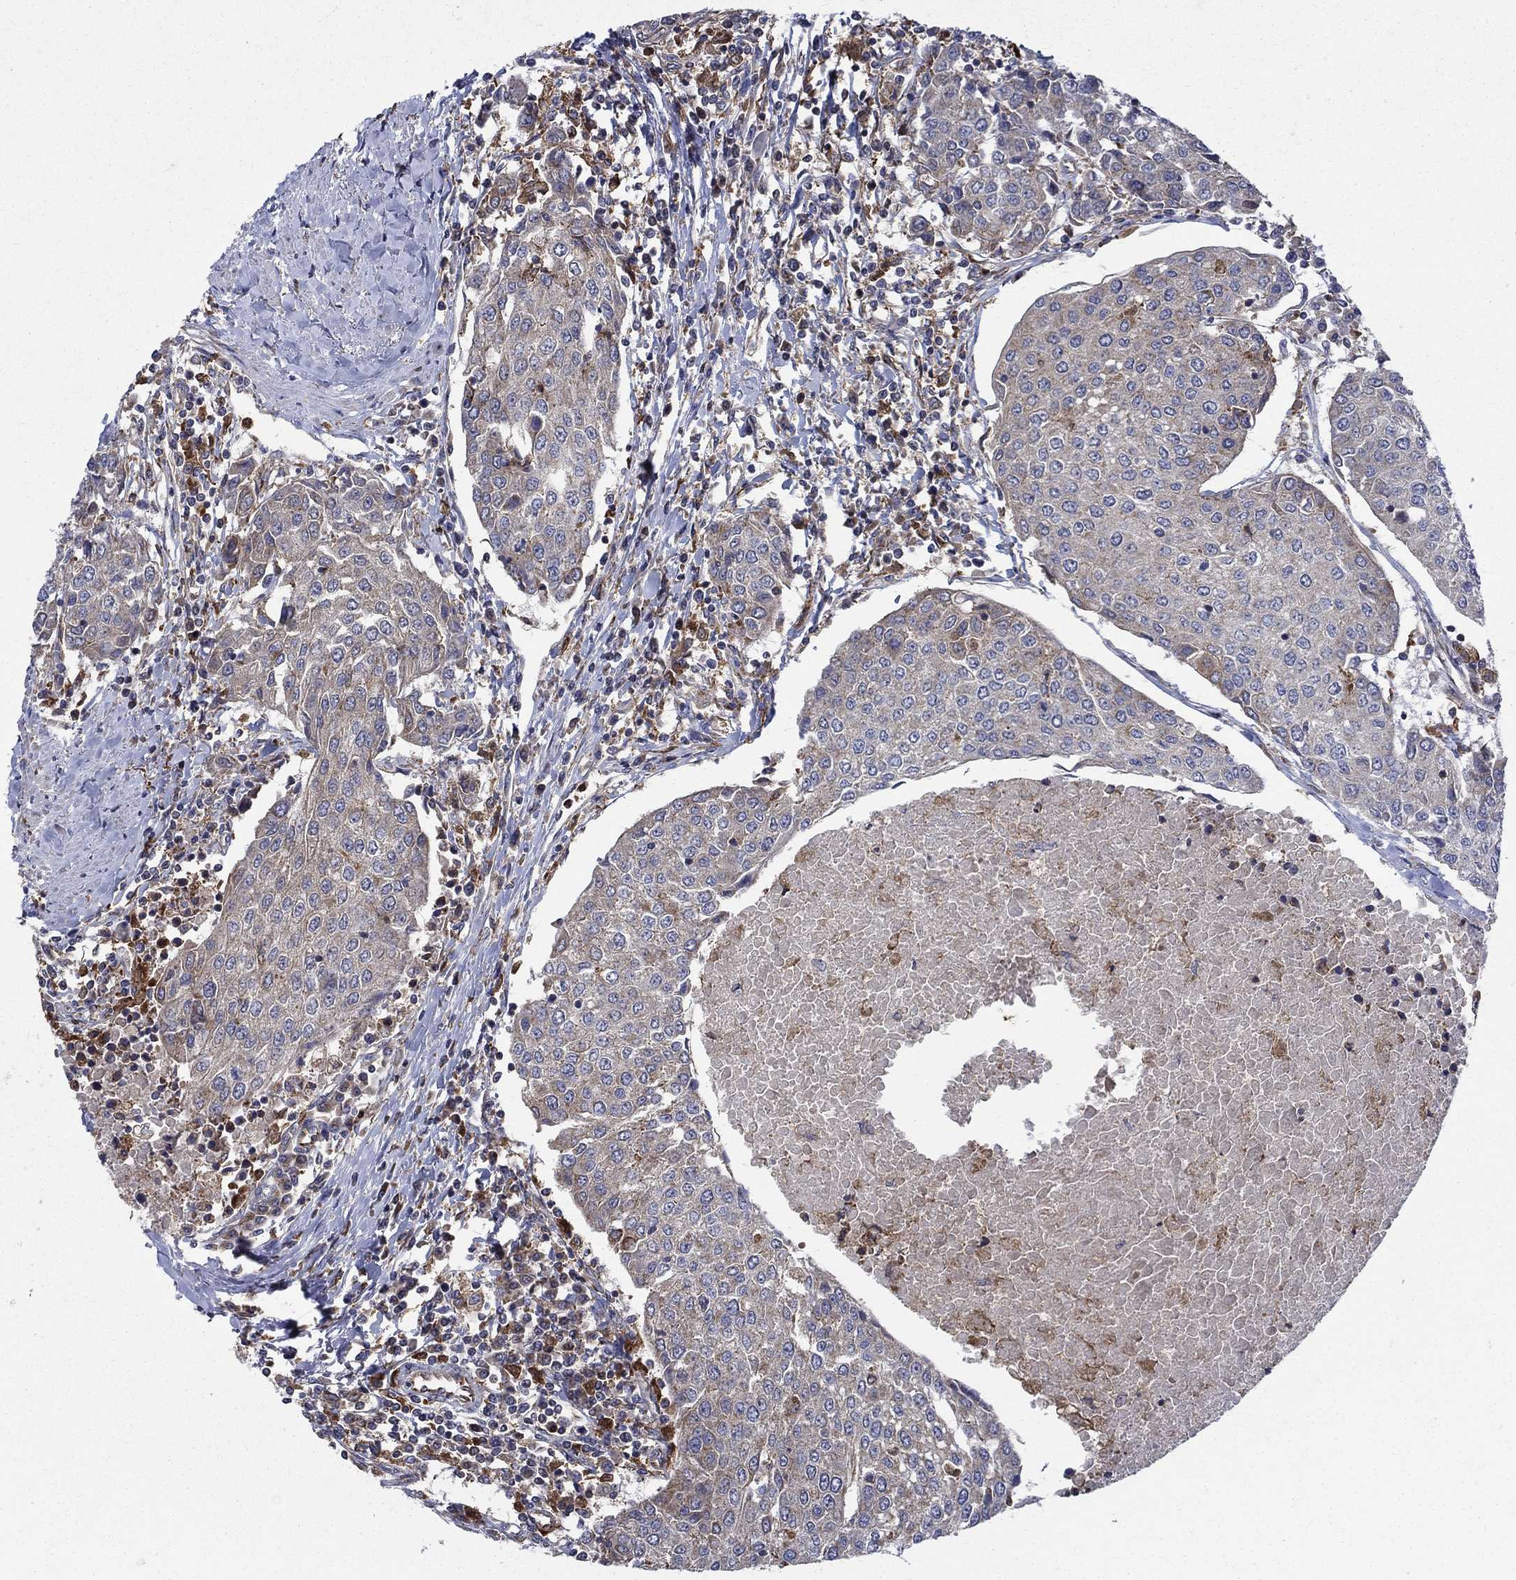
{"staining": {"intensity": "moderate", "quantity": "<25%", "location": "cytoplasmic/membranous"}, "tissue": "urothelial cancer", "cell_type": "Tumor cells", "image_type": "cancer", "snomed": [{"axis": "morphology", "description": "Urothelial carcinoma, High grade"}, {"axis": "topography", "description": "Urinary bladder"}], "caption": "Protein analysis of high-grade urothelial carcinoma tissue demonstrates moderate cytoplasmic/membranous positivity in approximately <25% of tumor cells.", "gene": "RNF19B", "patient": {"sex": "female", "age": 85}}